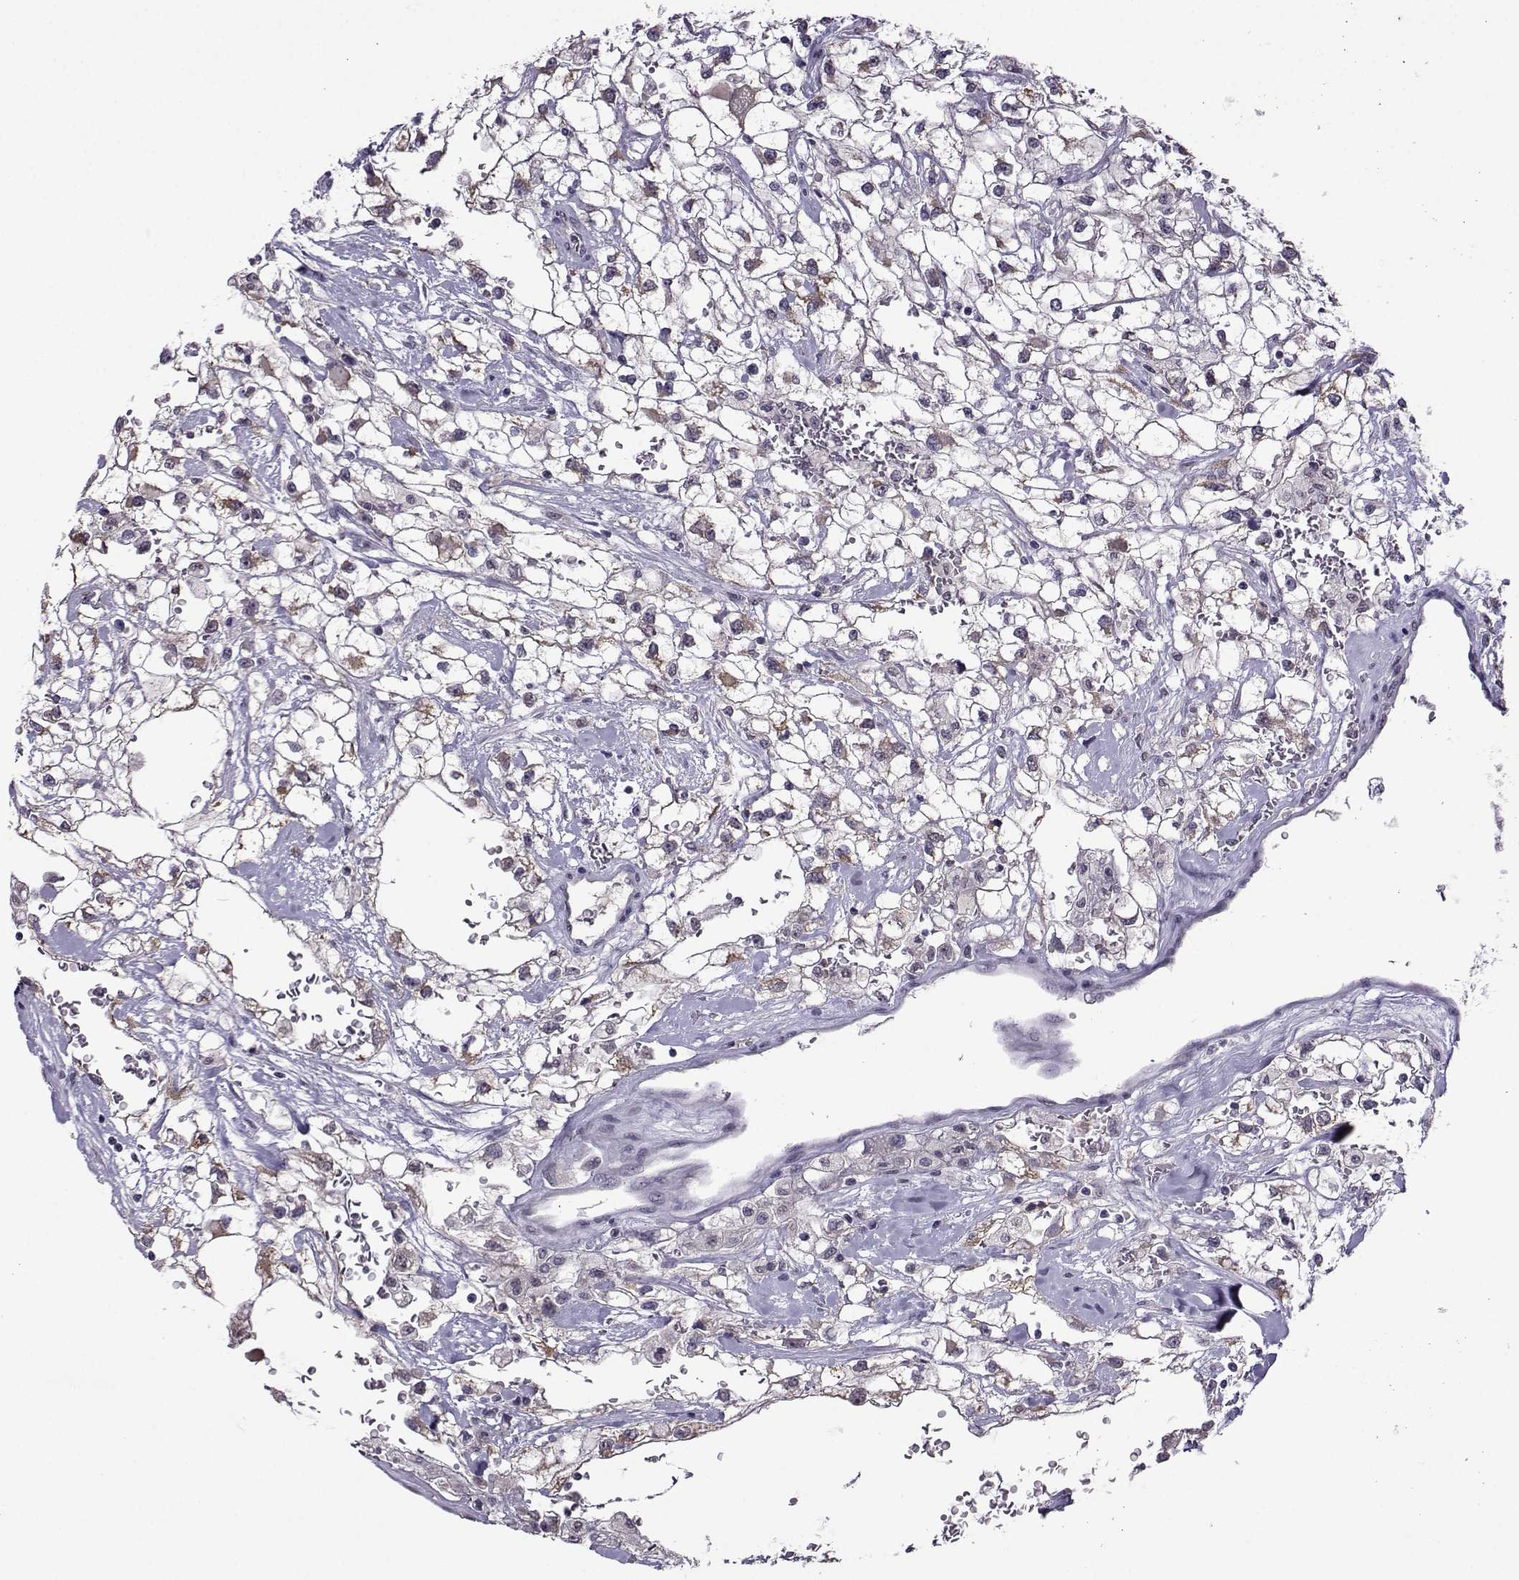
{"staining": {"intensity": "moderate", "quantity": "<25%", "location": "nuclear"}, "tissue": "renal cancer", "cell_type": "Tumor cells", "image_type": "cancer", "snomed": [{"axis": "morphology", "description": "Adenocarcinoma, NOS"}, {"axis": "topography", "description": "Kidney"}], "caption": "Immunohistochemical staining of human adenocarcinoma (renal) reveals low levels of moderate nuclear protein positivity in approximately <25% of tumor cells. (Stains: DAB (3,3'-diaminobenzidine) in brown, nuclei in blue, Microscopy: brightfield microscopy at high magnification).", "gene": "DDX20", "patient": {"sex": "male", "age": 59}}